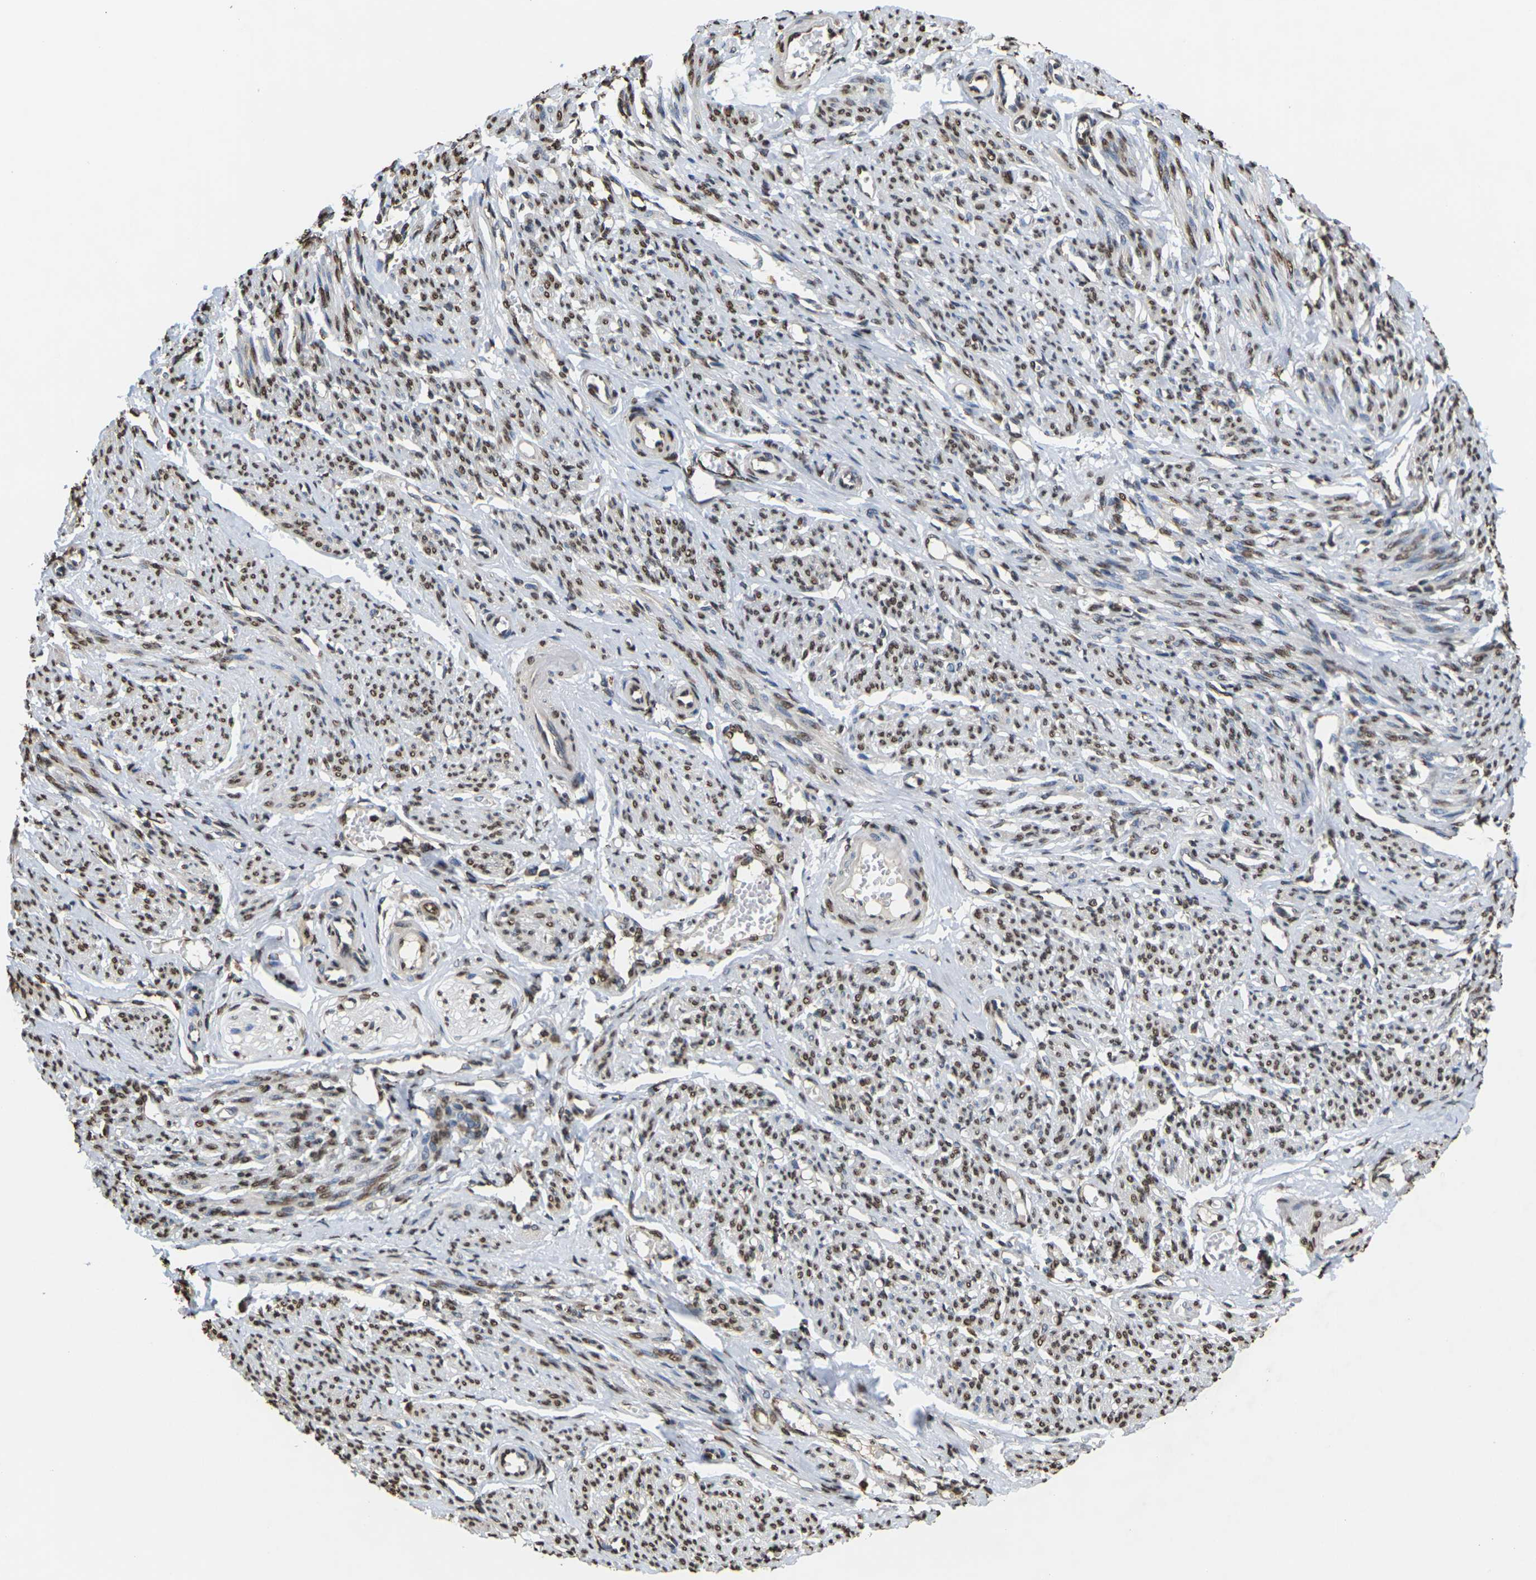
{"staining": {"intensity": "moderate", "quantity": ">75%", "location": "nuclear"}, "tissue": "smooth muscle", "cell_type": "Smooth muscle cells", "image_type": "normal", "snomed": [{"axis": "morphology", "description": "Normal tissue, NOS"}, {"axis": "topography", "description": "Smooth muscle"}], "caption": "DAB (3,3'-diaminobenzidine) immunohistochemical staining of unremarkable smooth muscle reveals moderate nuclear protein positivity in about >75% of smooth muscle cells.", "gene": "EMSY", "patient": {"sex": "female", "age": 65}}